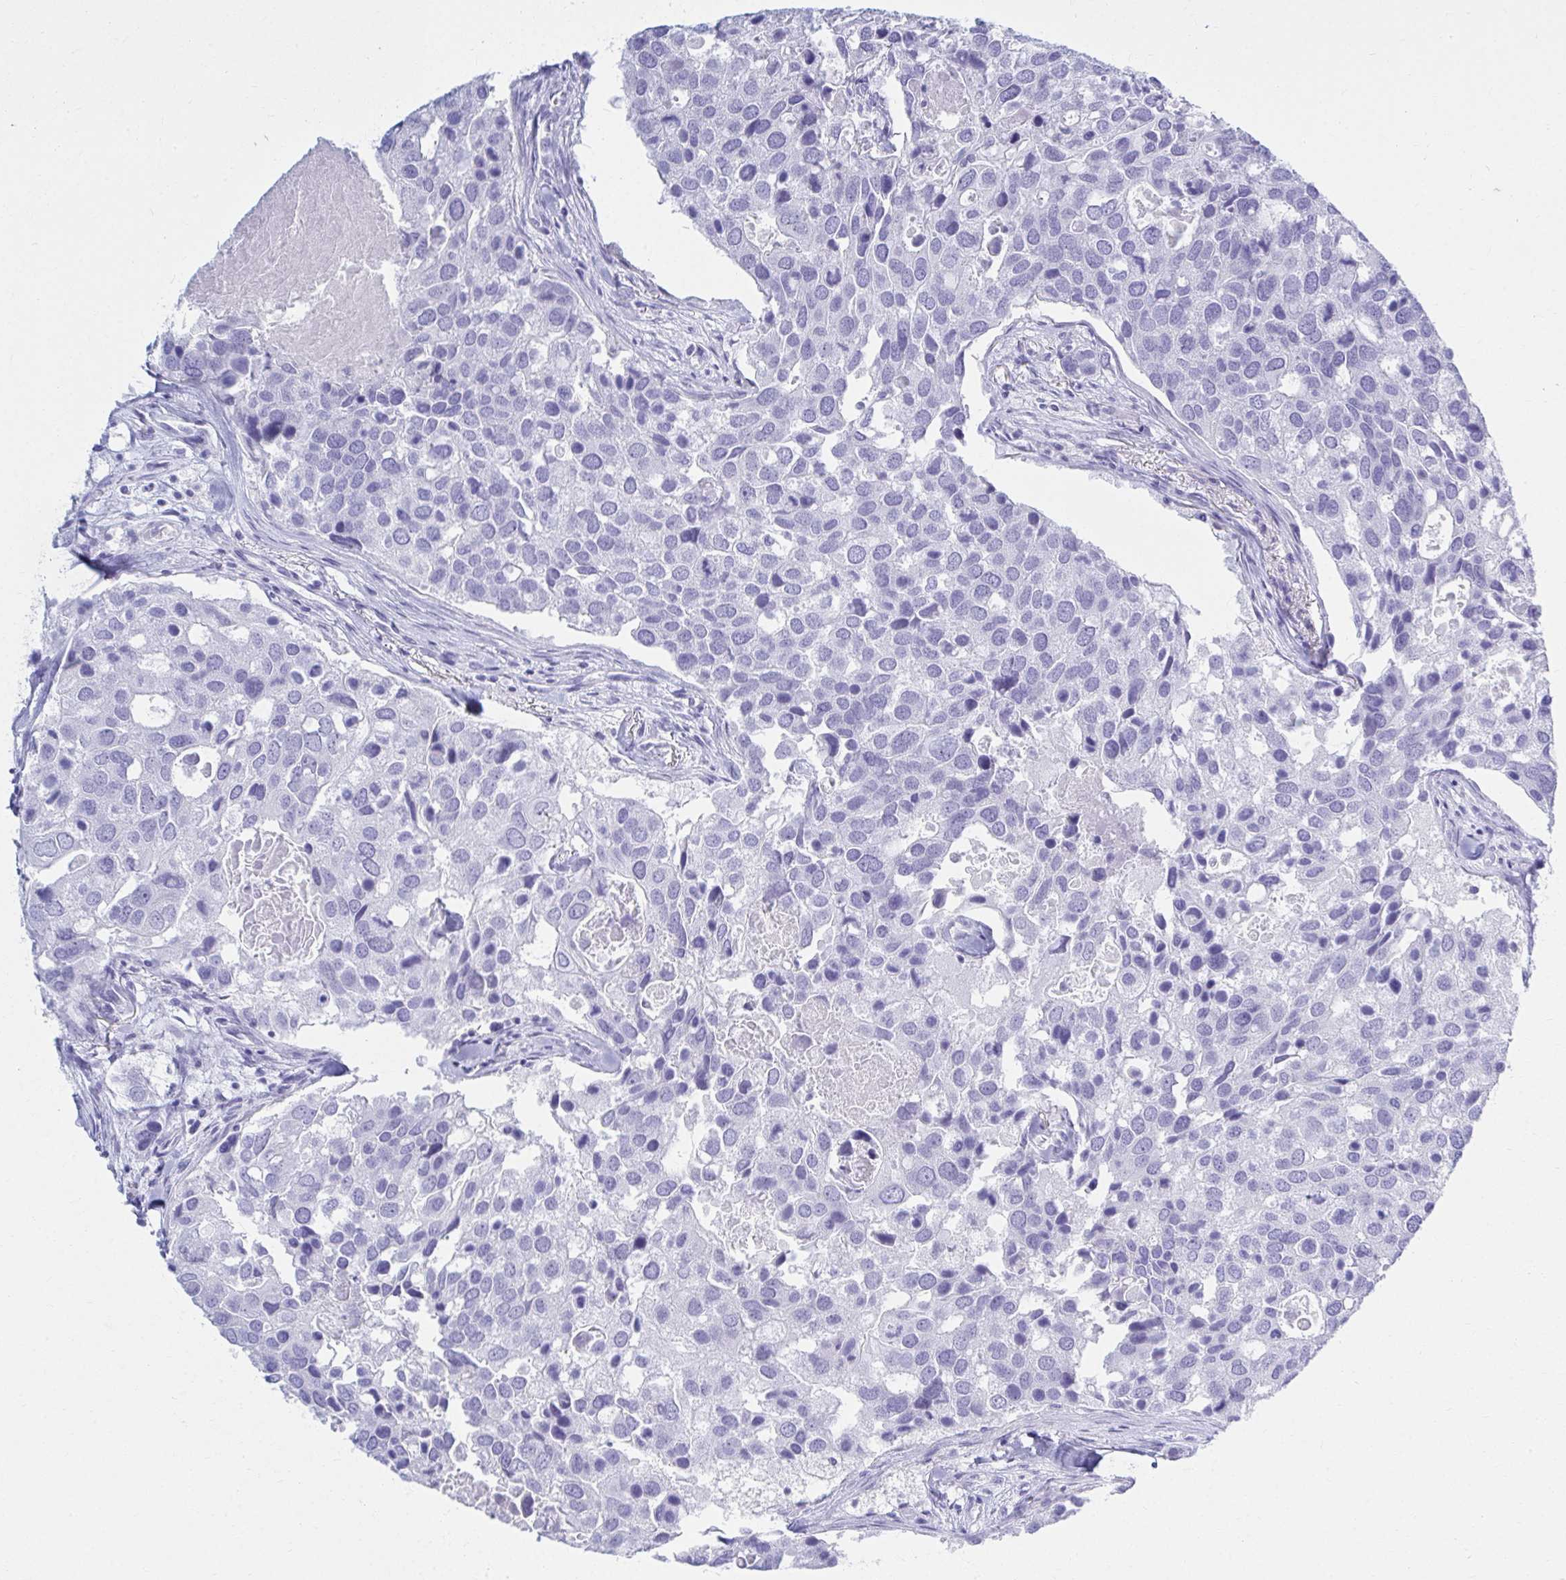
{"staining": {"intensity": "negative", "quantity": "none", "location": "none"}, "tissue": "breast cancer", "cell_type": "Tumor cells", "image_type": "cancer", "snomed": [{"axis": "morphology", "description": "Duct carcinoma"}, {"axis": "topography", "description": "Breast"}], "caption": "Histopathology image shows no protein expression in tumor cells of breast cancer (invasive ductal carcinoma) tissue. (DAB immunohistochemistry with hematoxylin counter stain).", "gene": "ATP4B", "patient": {"sex": "female", "age": 83}}